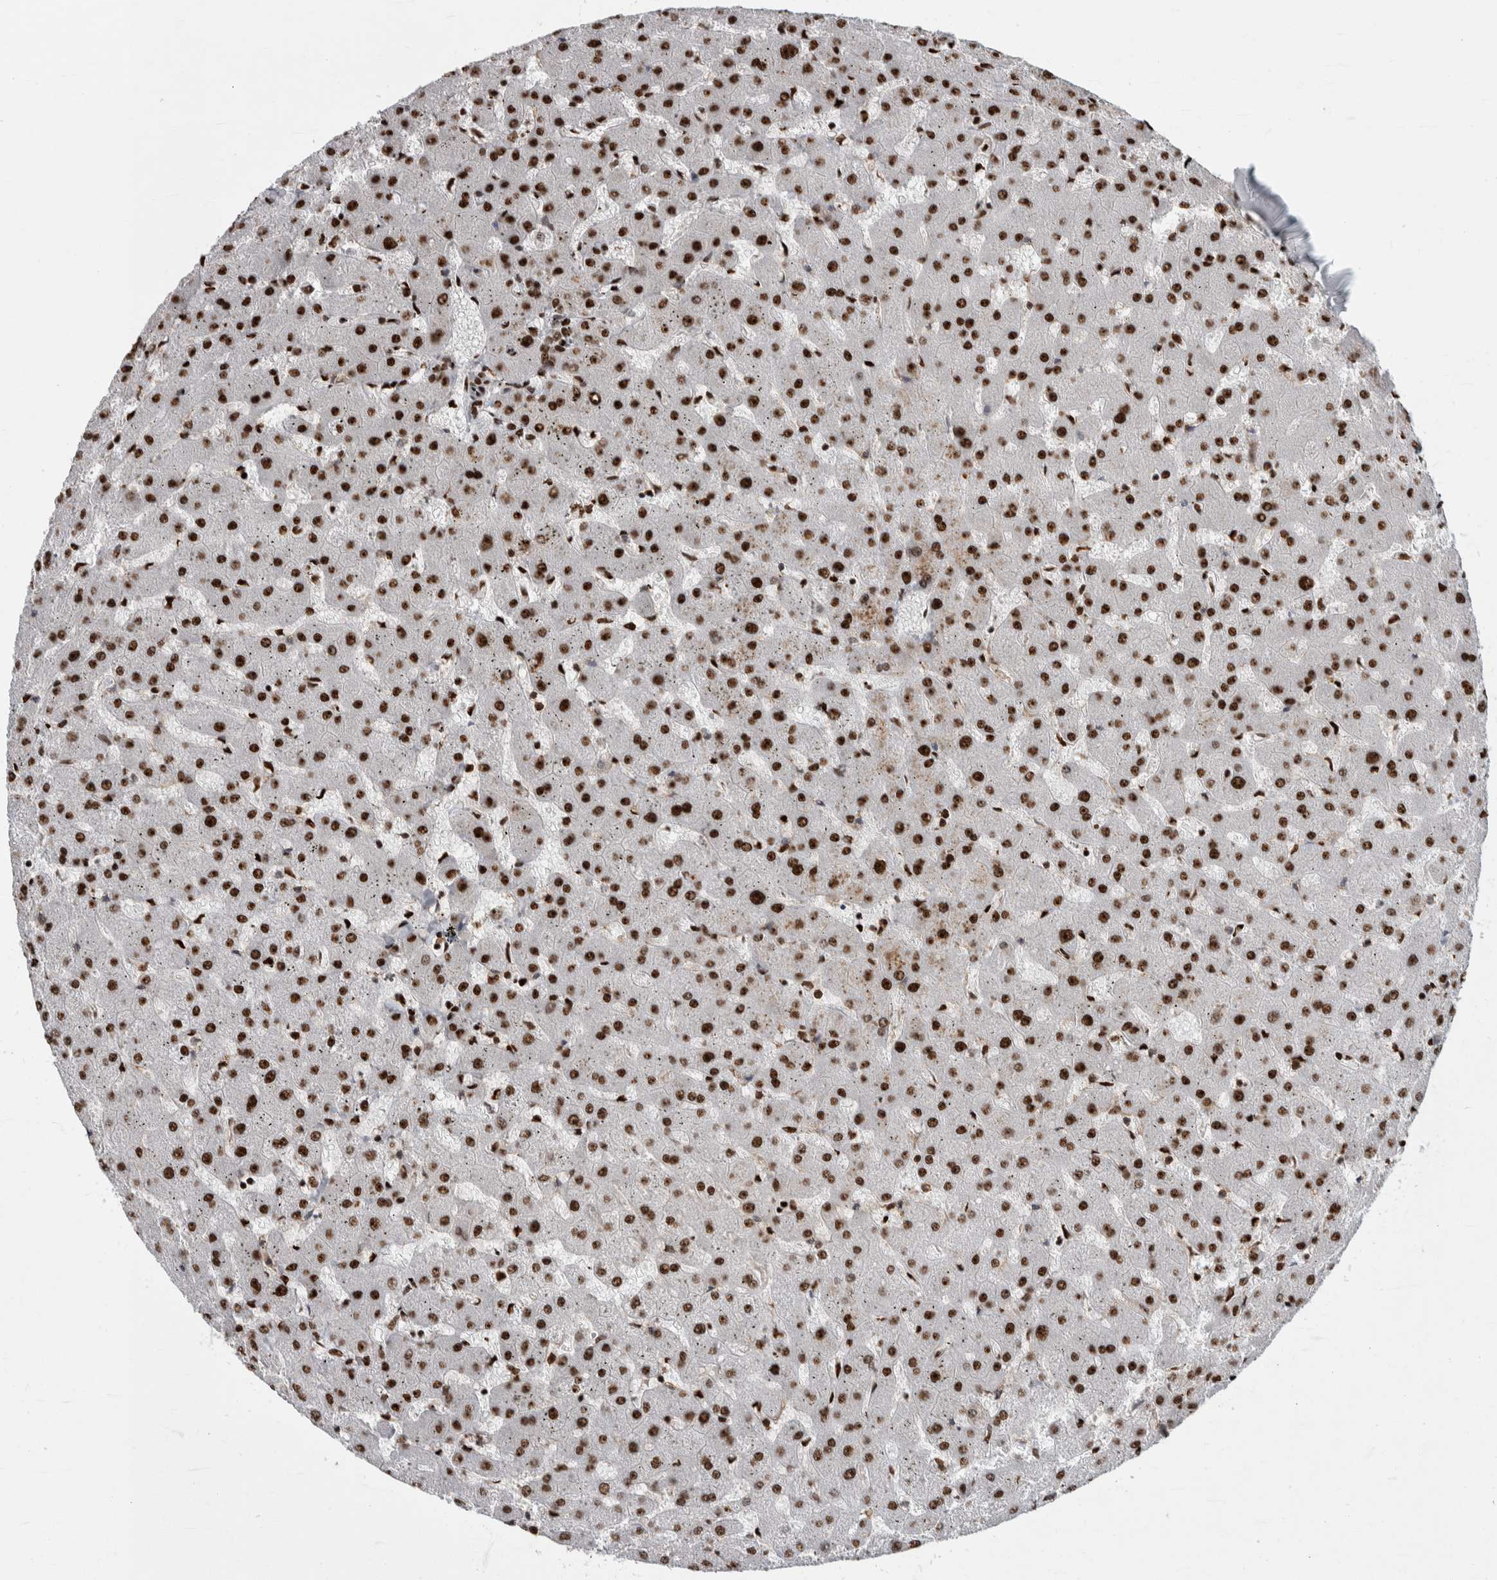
{"staining": {"intensity": "strong", "quantity": ">75%", "location": "nuclear"}, "tissue": "liver", "cell_type": "Cholangiocytes", "image_type": "normal", "snomed": [{"axis": "morphology", "description": "Normal tissue, NOS"}, {"axis": "topography", "description": "Liver"}], "caption": "This micrograph shows immunohistochemistry (IHC) staining of normal liver, with high strong nuclear positivity in approximately >75% of cholangiocytes.", "gene": "NCL", "patient": {"sex": "female", "age": 63}}